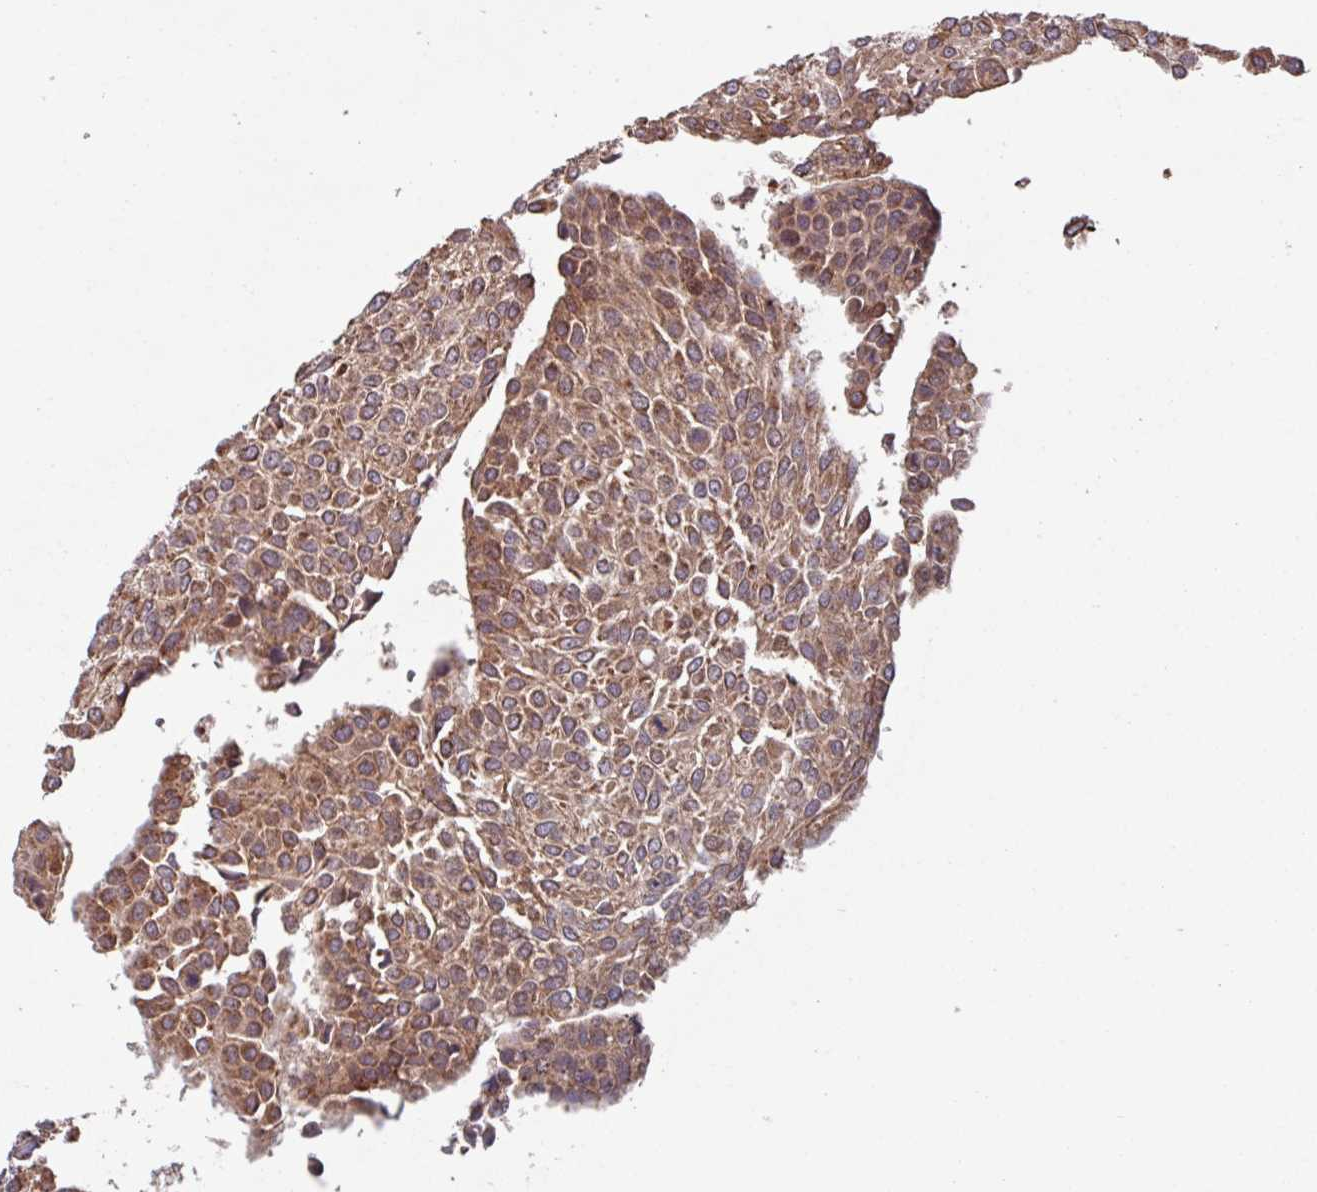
{"staining": {"intensity": "moderate", "quantity": ">75%", "location": "cytoplasmic/membranous"}, "tissue": "urothelial cancer", "cell_type": "Tumor cells", "image_type": "cancer", "snomed": [{"axis": "morphology", "description": "Urothelial carcinoma, NOS"}, {"axis": "topography", "description": "Urinary bladder"}], "caption": "Immunohistochemical staining of transitional cell carcinoma shows moderate cytoplasmic/membranous protein positivity in approximately >75% of tumor cells.", "gene": "COX7C", "patient": {"sex": "male", "age": 55}}